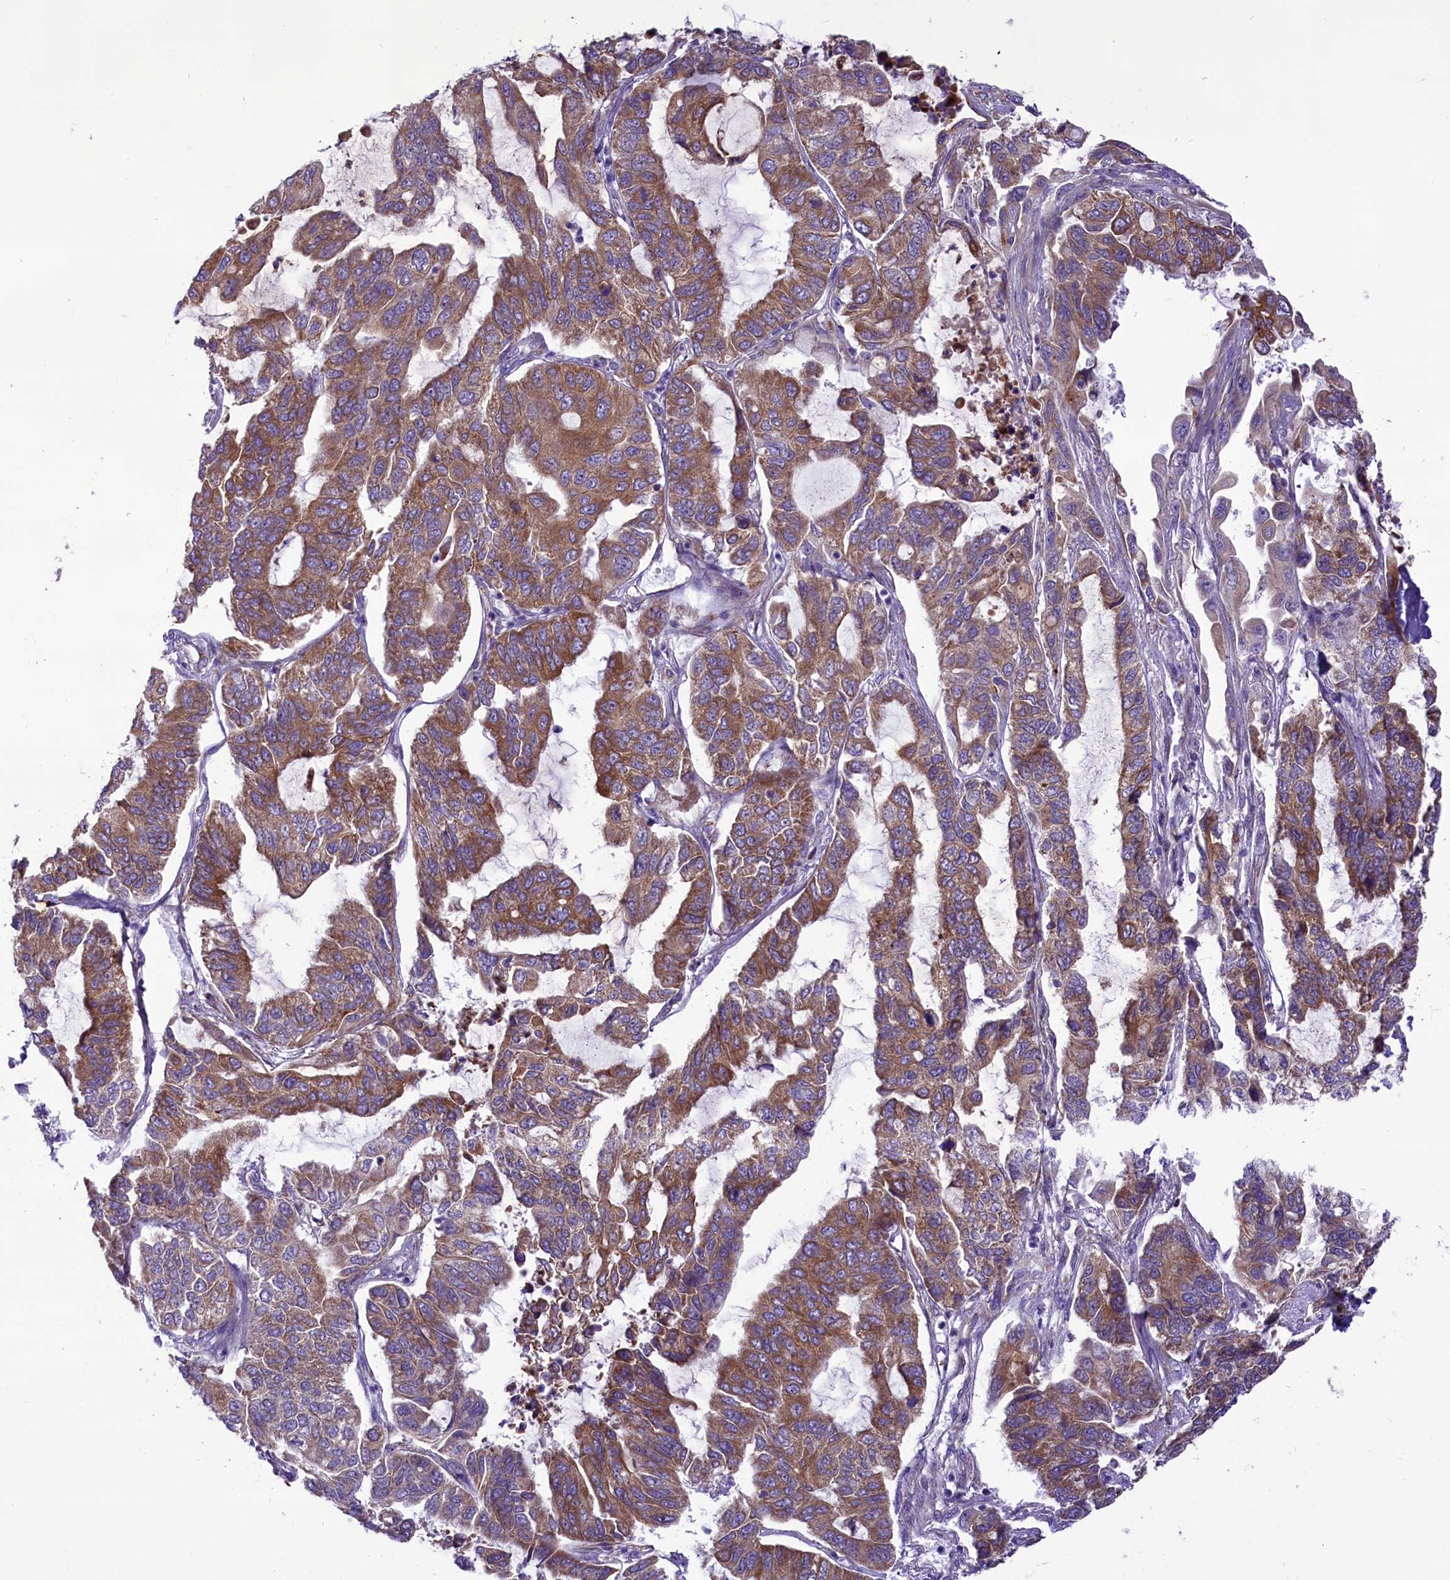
{"staining": {"intensity": "moderate", "quantity": ">75%", "location": "cytoplasmic/membranous"}, "tissue": "lung cancer", "cell_type": "Tumor cells", "image_type": "cancer", "snomed": [{"axis": "morphology", "description": "Adenocarcinoma, NOS"}, {"axis": "topography", "description": "Lung"}], "caption": "A brown stain highlights moderate cytoplasmic/membranous positivity of a protein in human lung cancer (adenocarcinoma) tumor cells.", "gene": "PTPRU", "patient": {"sex": "male", "age": 64}}